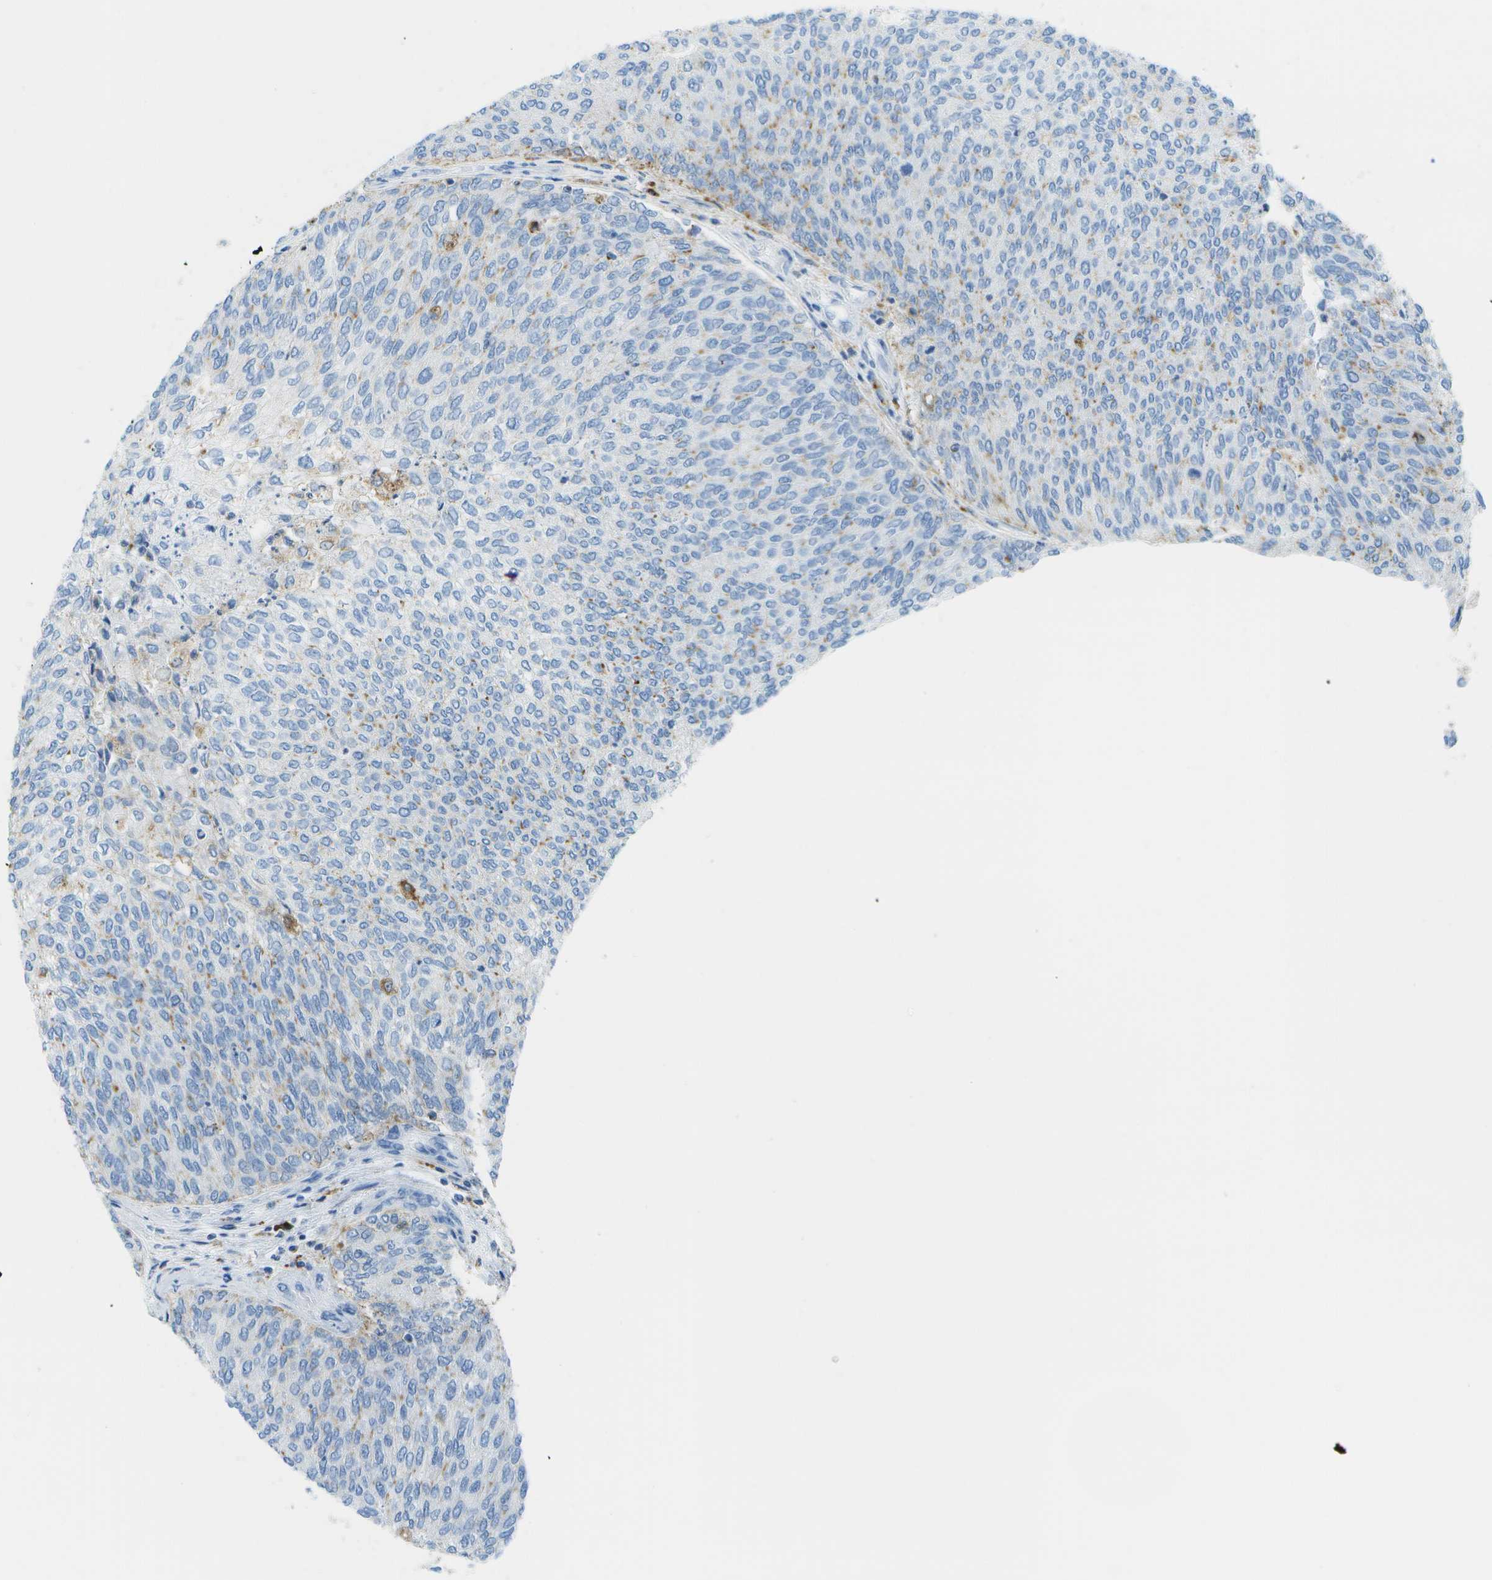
{"staining": {"intensity": "weak", "quantity": "<25%", "location": "cytoplasmic/membranous"}, "tissue": "urothelial cancer", "cell_type": "Tumor cells", "image_type": "cancer", "snomed": [{"axis": "morphology", "description": "Urothelial carcinoma, Low grade"}, {"axis": "topography", "description": "Urinary bladder"}], "caption": "Human urothelial cancer stained for a protein using immunohistochemistry (IHC) displays no expression in tumor cells.", "gene": "PRCP", "patient": {"sex": "female", "age": 79}}